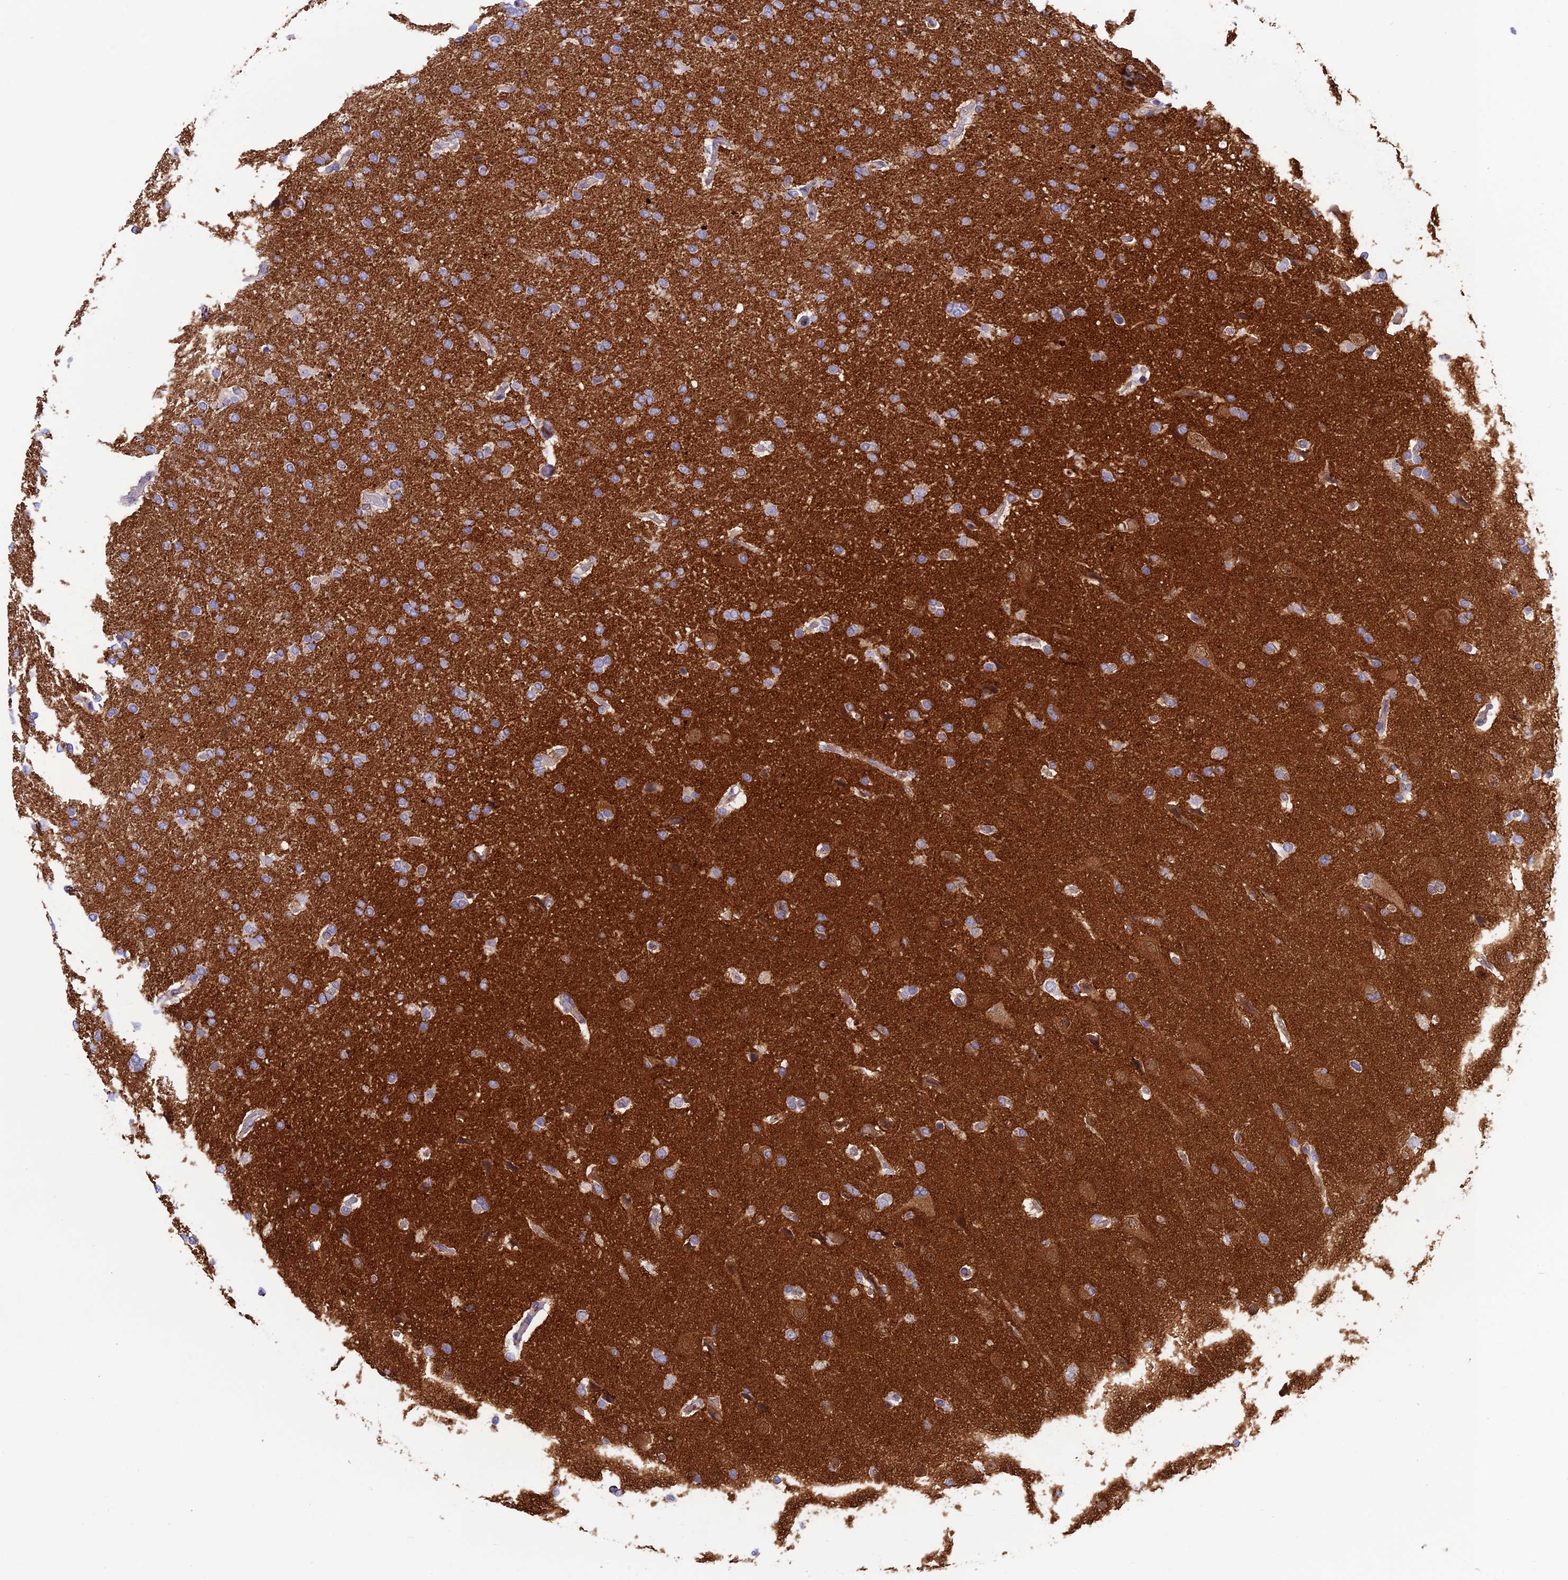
{"staining": {"intensity": "negative", "quantity": "none", "location": "none"}, "tissue": "glioma", "cell_type": "Tumor cells", "image_type": "cancer", "snomed": [{"axis": "morphology", "description": "Glioma, malignant, High grade"}, {"axis": "topography", "description": "Brain"}], "caption": "Tumor cells show no significant expression in high-grade glioma (malignant). (DAB (3,3'-diaminobenzidine) immunohistochemistry with hematoxylin counter stain).", "gene": "XPO7", "patient": {"sex": "male", "age": 72}}